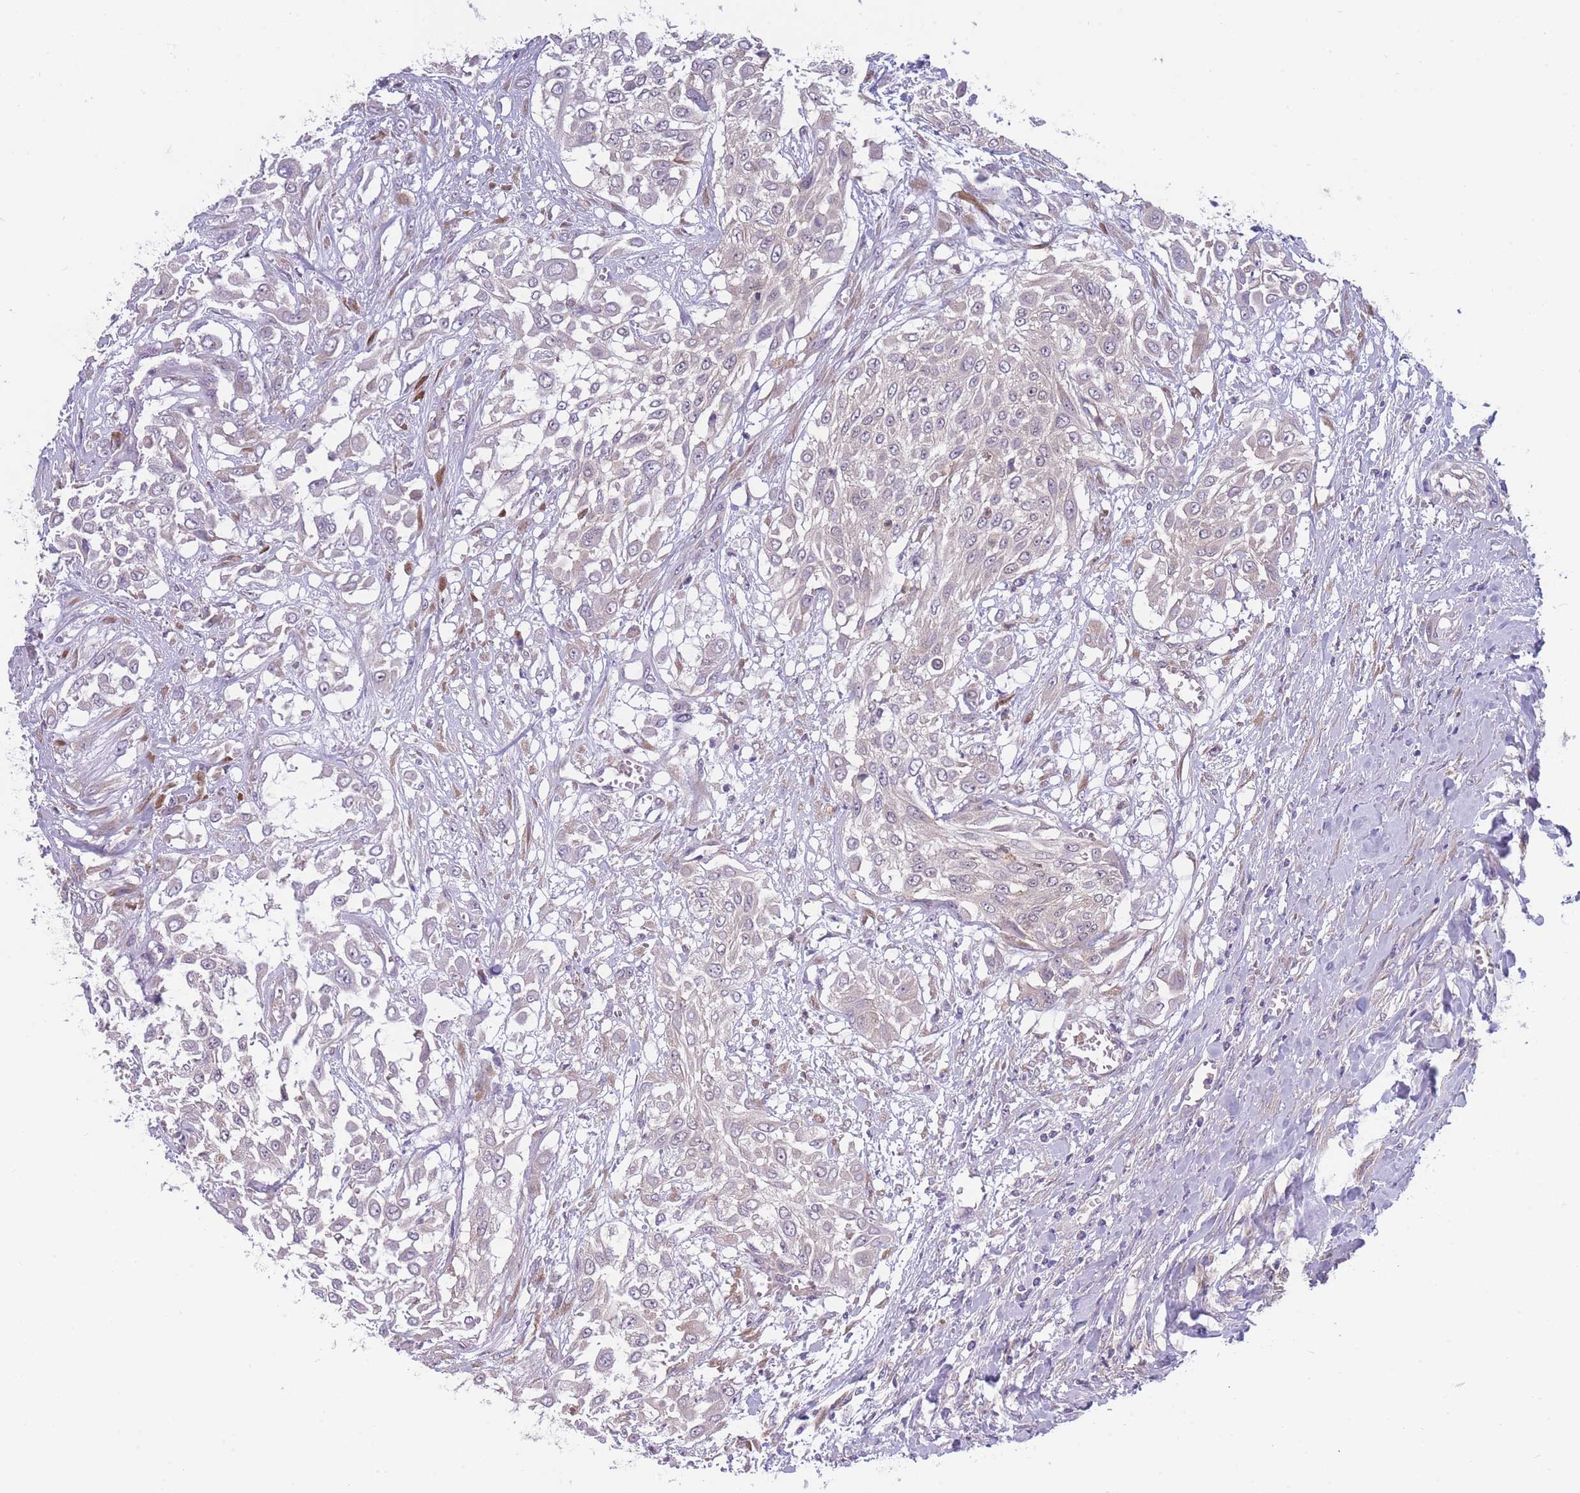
{"staining": {"intensity": "negative", "quantity": "none", "location": "none"}, "tissue": "urothelial cancer", "cell_type": "Tumor cells", "image_type": "cancer", "snomed": [{"axis": "morphology", "description": "Urothelial carcinoma, High grade"}, {"axis": "topography", "description": "Urinary bladder"}], "caption": "High magnification brightfield microscopy of high-grade urothelial carcinoma stained with DAB (3,3'-diaminobenzidine) (brown) and counterstained with hematoxylin (blue): tumor cells show no significant positivity.", "gene": "NDUFAF6", "patient": {"sex": "male", "age": 57}}